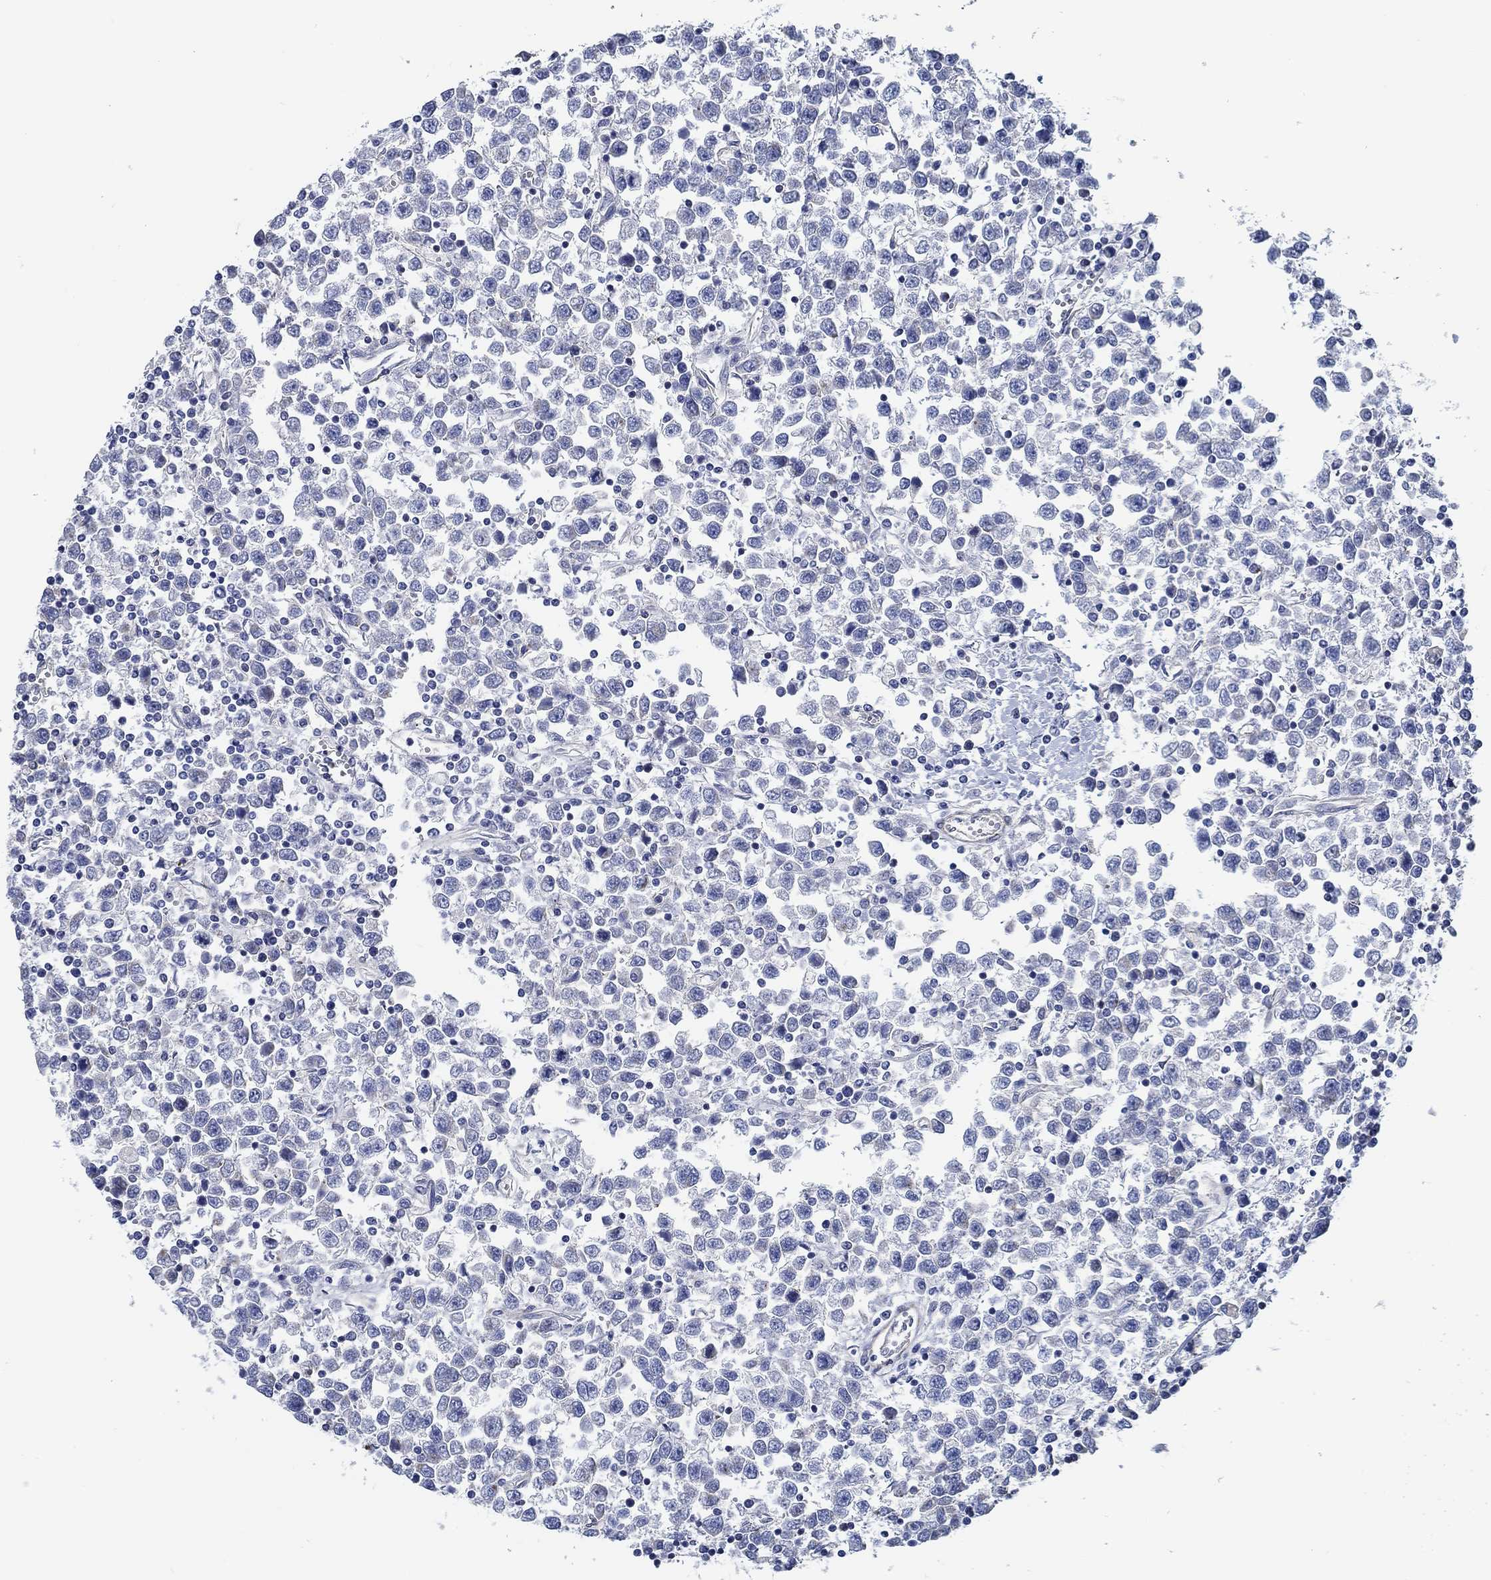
{"staining": {"intensity": "negative", "quantity": "none", "location": "none"}, "tissue": "testis cancer", "cell_type": "Tumor cells", "image_type": "cancer", "snomed": [{"axis": "morphology", "description": "Seminoma, NOS"}, {"axis": "topography", "description": "Testis"}], "caption": "Tumor cells are negative for protein expression in human seminoma (testis).", "gene": "FMN1", "patient": {"sex": "male", "age": 34}}